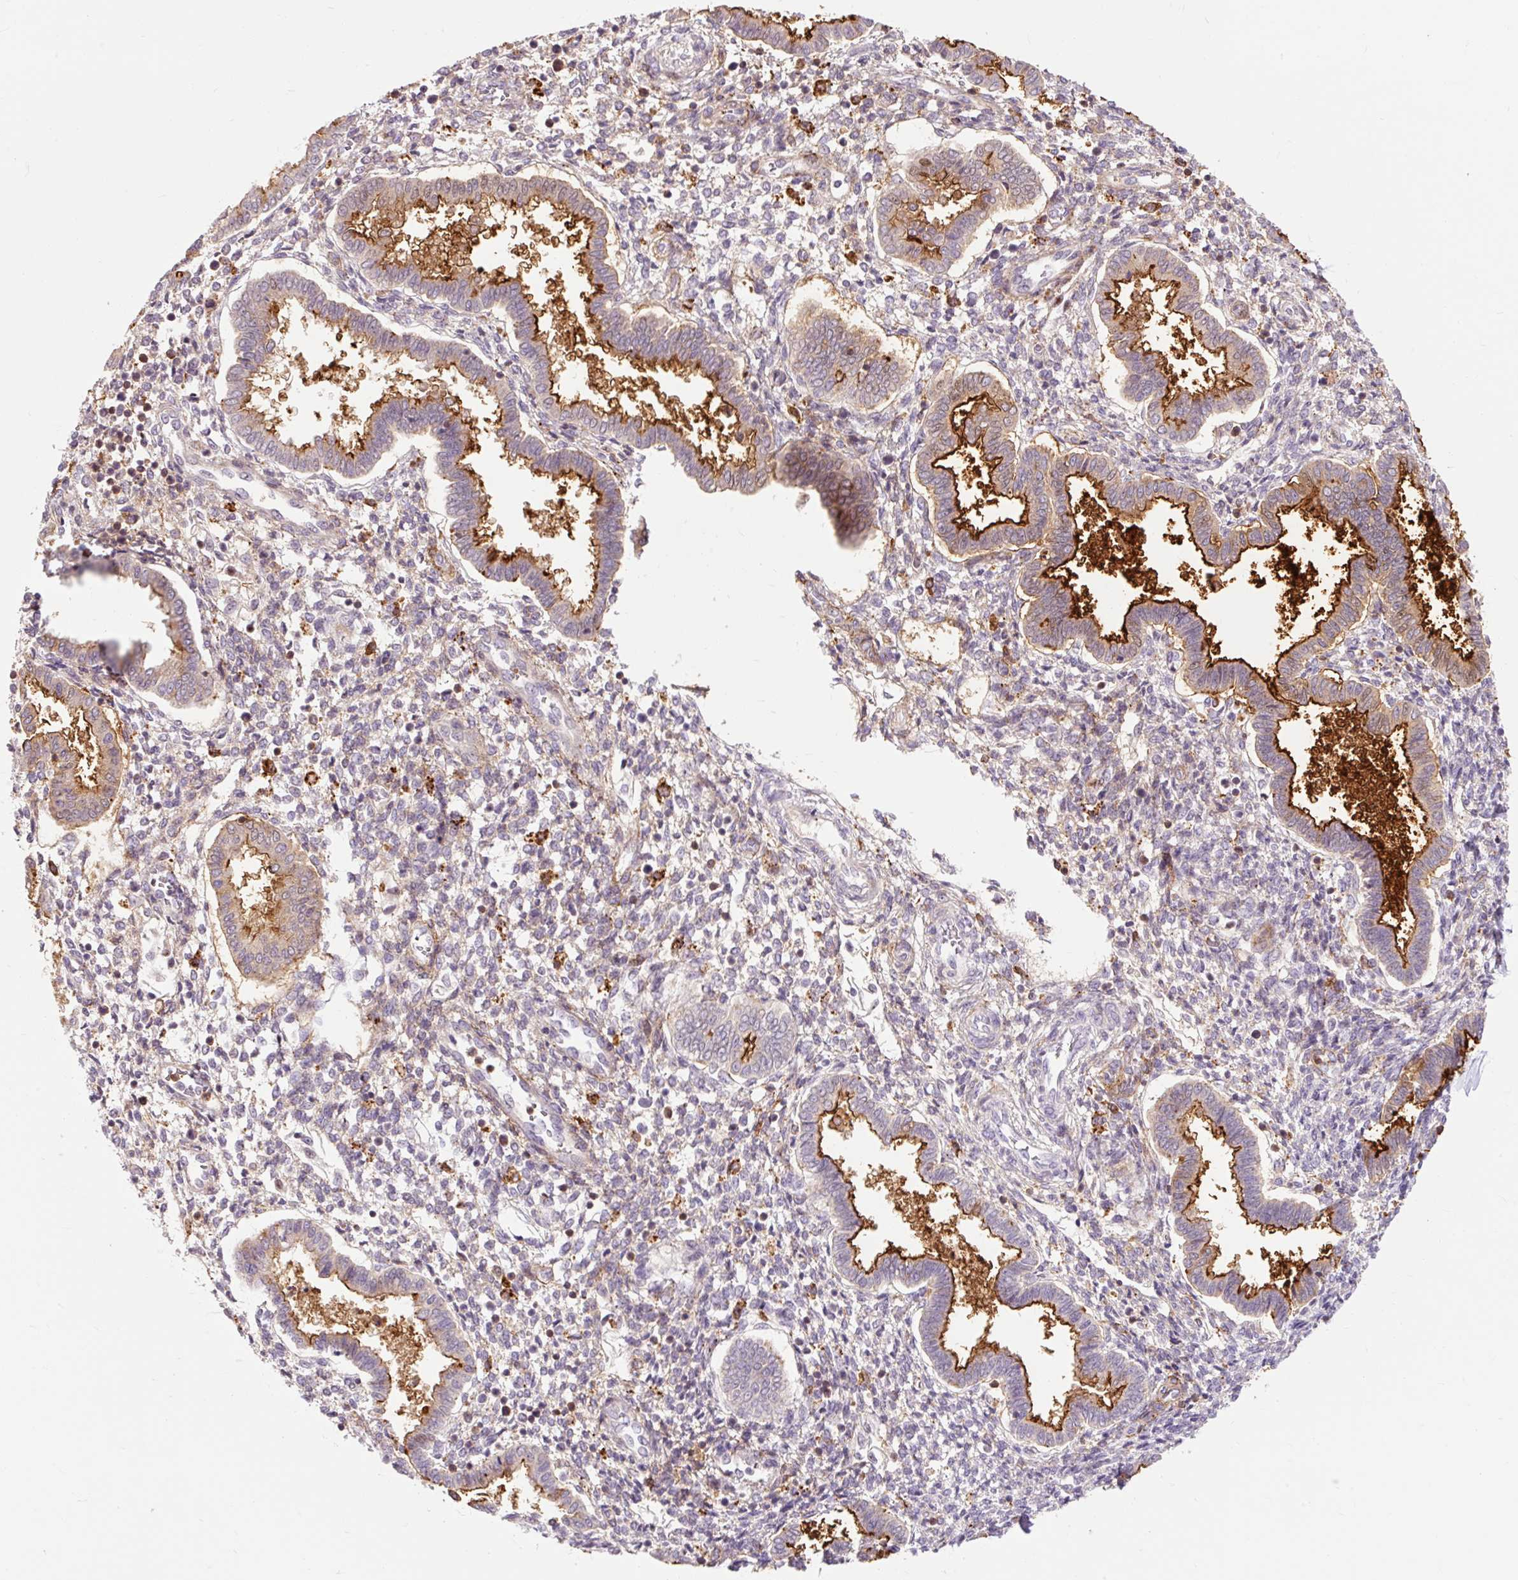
{"staining": {"intensity": "weak", "quantity": "<25%", "location": "cytoplasmic/membranous"}, "tissue": "endometrium", "cell_type": "Cells in endometrial stroma", "image_type": "normal", "snomed": [{"axis": "morphology", "description": "Normal tissue, NOS"}, {"axis": "topography", "description": "Endometrium"}], "caption": "Immunohistochemistry of unremarkable endometrium displays no staining in cells in endometrial stroma. (DAB (3,3'-diaminobenzidine) immunohistochemistry with hematoxylin counter stain).", "gene": "CEBPZ", "patient": {"sex": "female", "age": 24}}